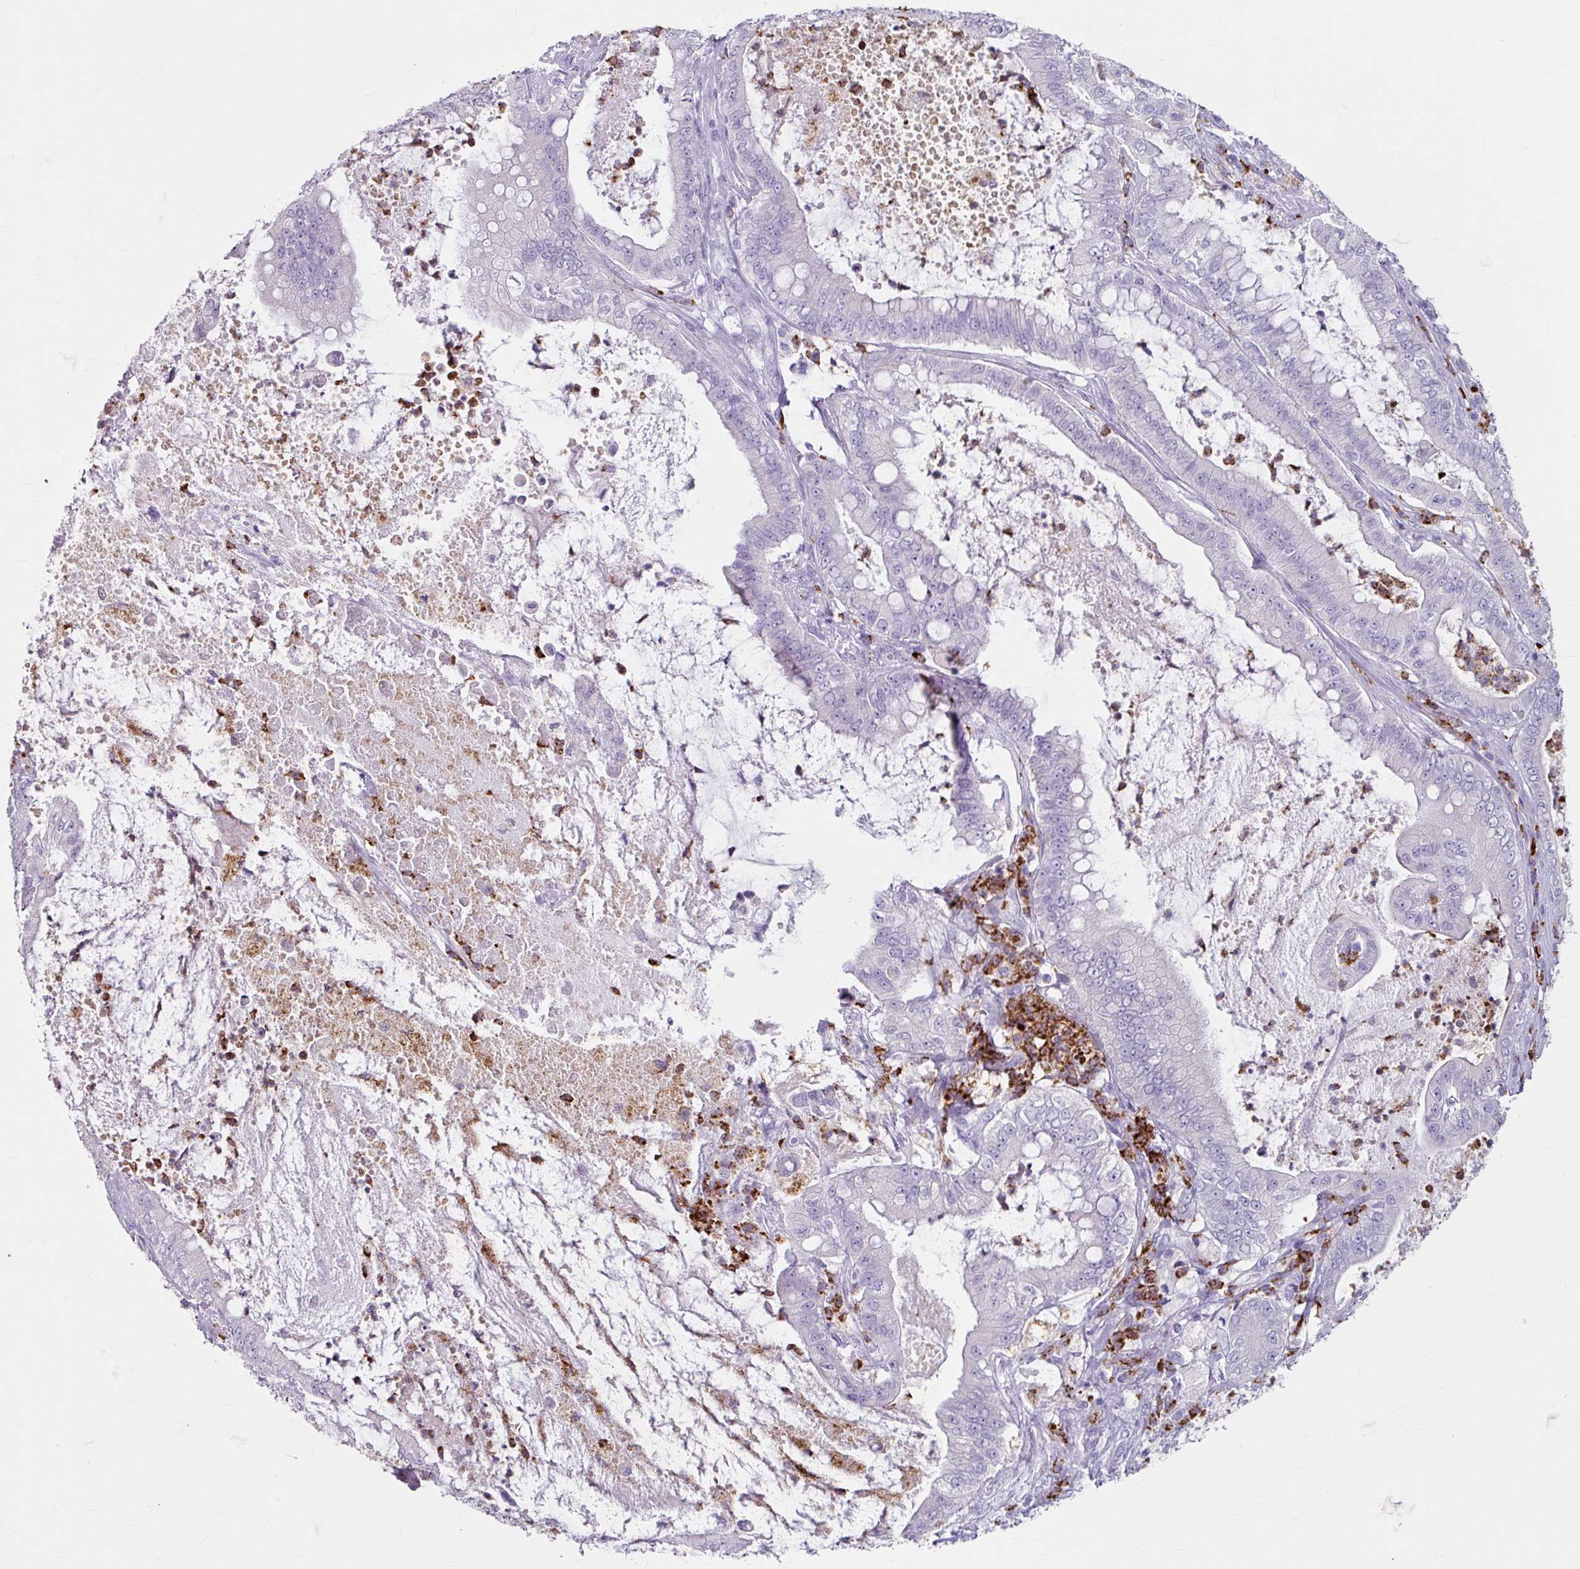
{"staining": {"intensity": "negative", "quantity": "none", "location": "none"}, "tissue": "pancreatic cancer", "cell_type": "Tumor cells", "image_type": "cancer", "snomed": [{"axis": "morphology", "description": "Adenocarcinoma, NOS"}, {"axis": "topography", "description": "Pancreas"}], "caption": "High power microscopy image of an immunohistochemistry (IHC) histopathology image of pancreatic cancer (adenocarcinoma), revealing no significant expression in tumor cells.", "gene": "ANKRD1", "patient": {"sex": "male", "age": 71}}